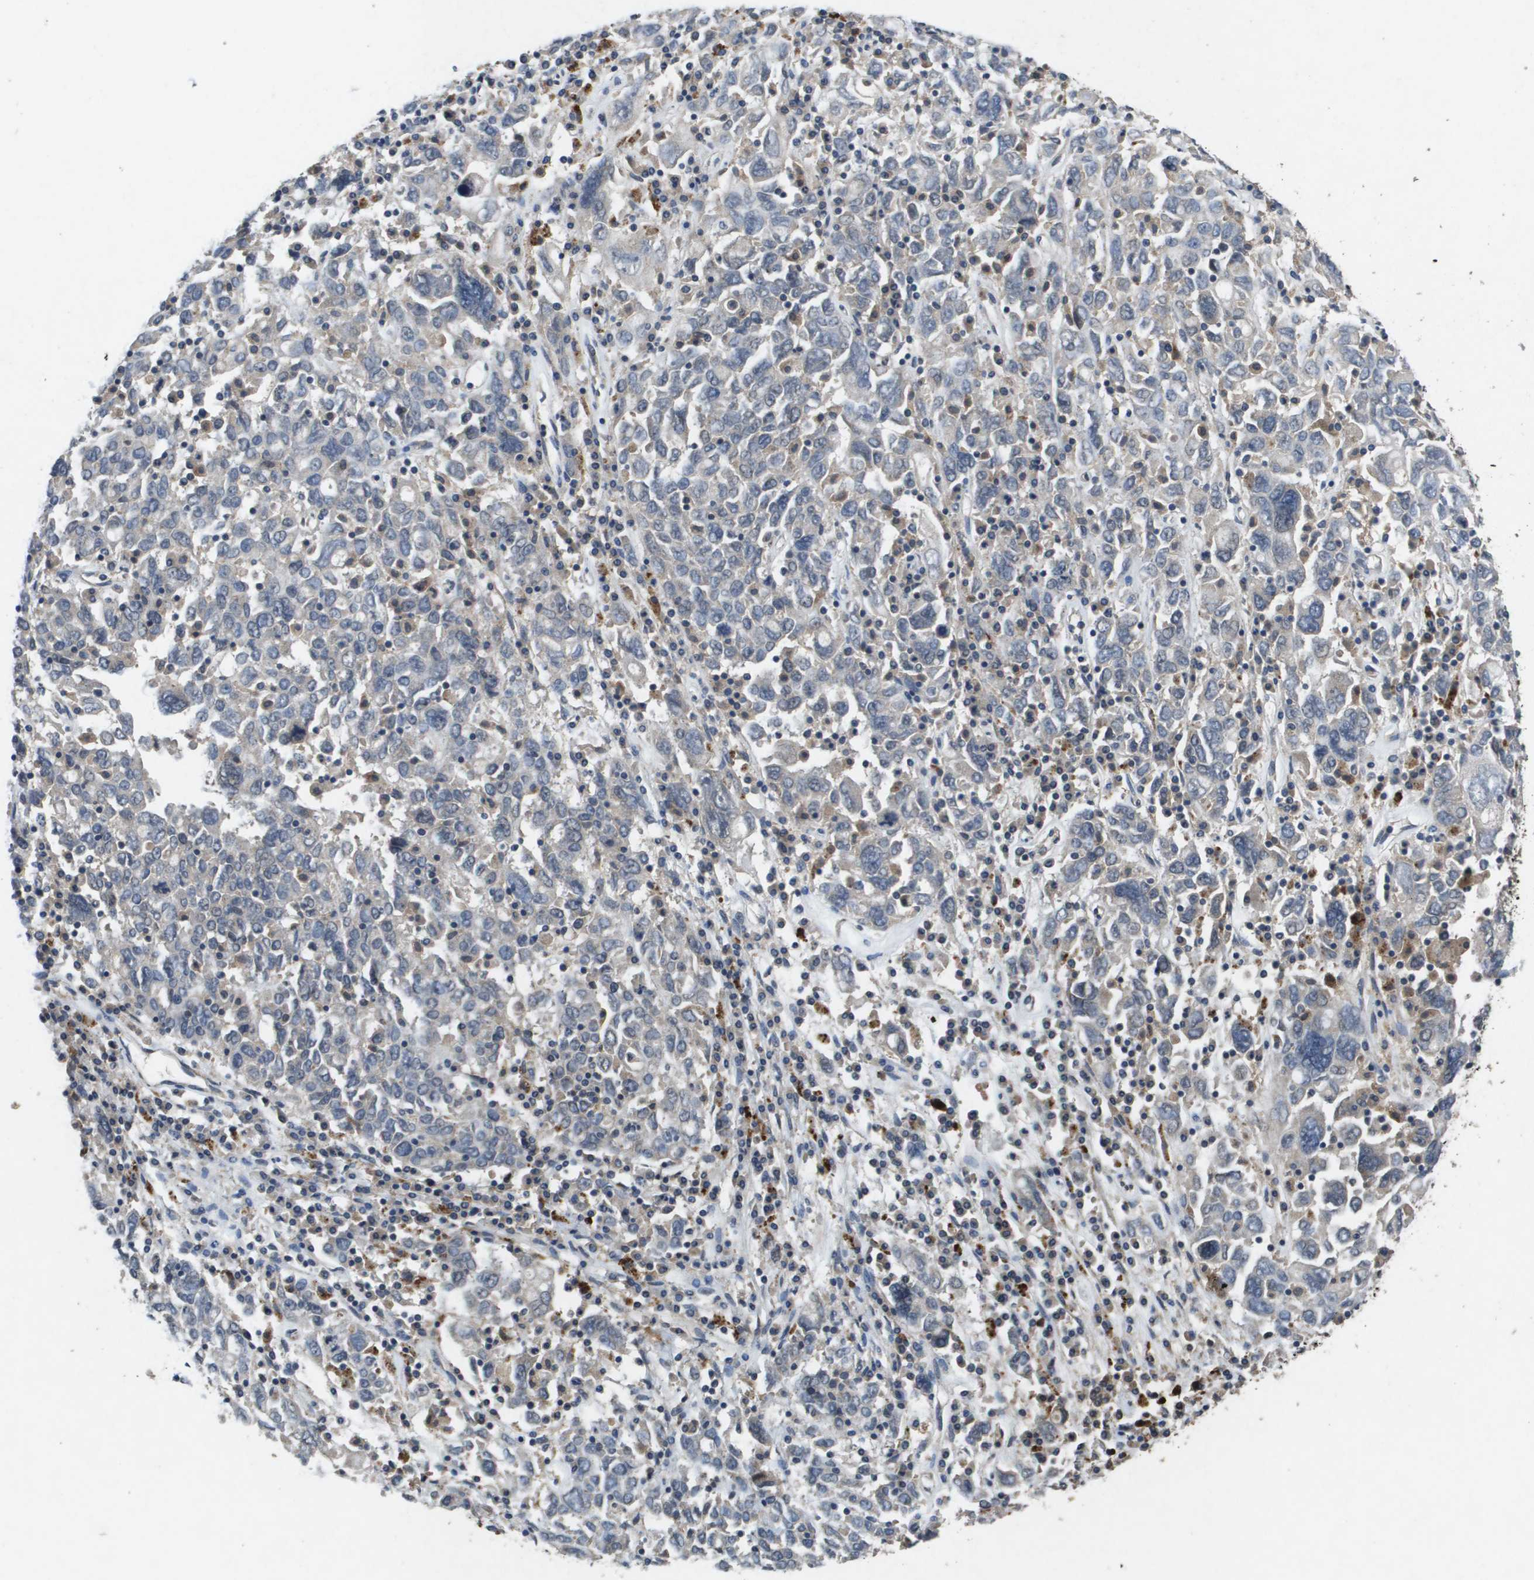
{"staining": {"intensity": "negative", "quantity": "none", "location": "none"}, "tissue": "ovarian cancer", "cell_type": "Tumor cells", "image_type": "cancer", "snomed": [{"axis": "morphology", "description": "Carcinoma, endometroid"}, {"axis": "topography", "description": "Ovary"}], "caption": "Ovarian cancer (endometroid carcinoma) stained for a protein using IHC shows no expression tumor cells.", "gene": "PROC", "patient": {"sex": "female", "age": 62}}